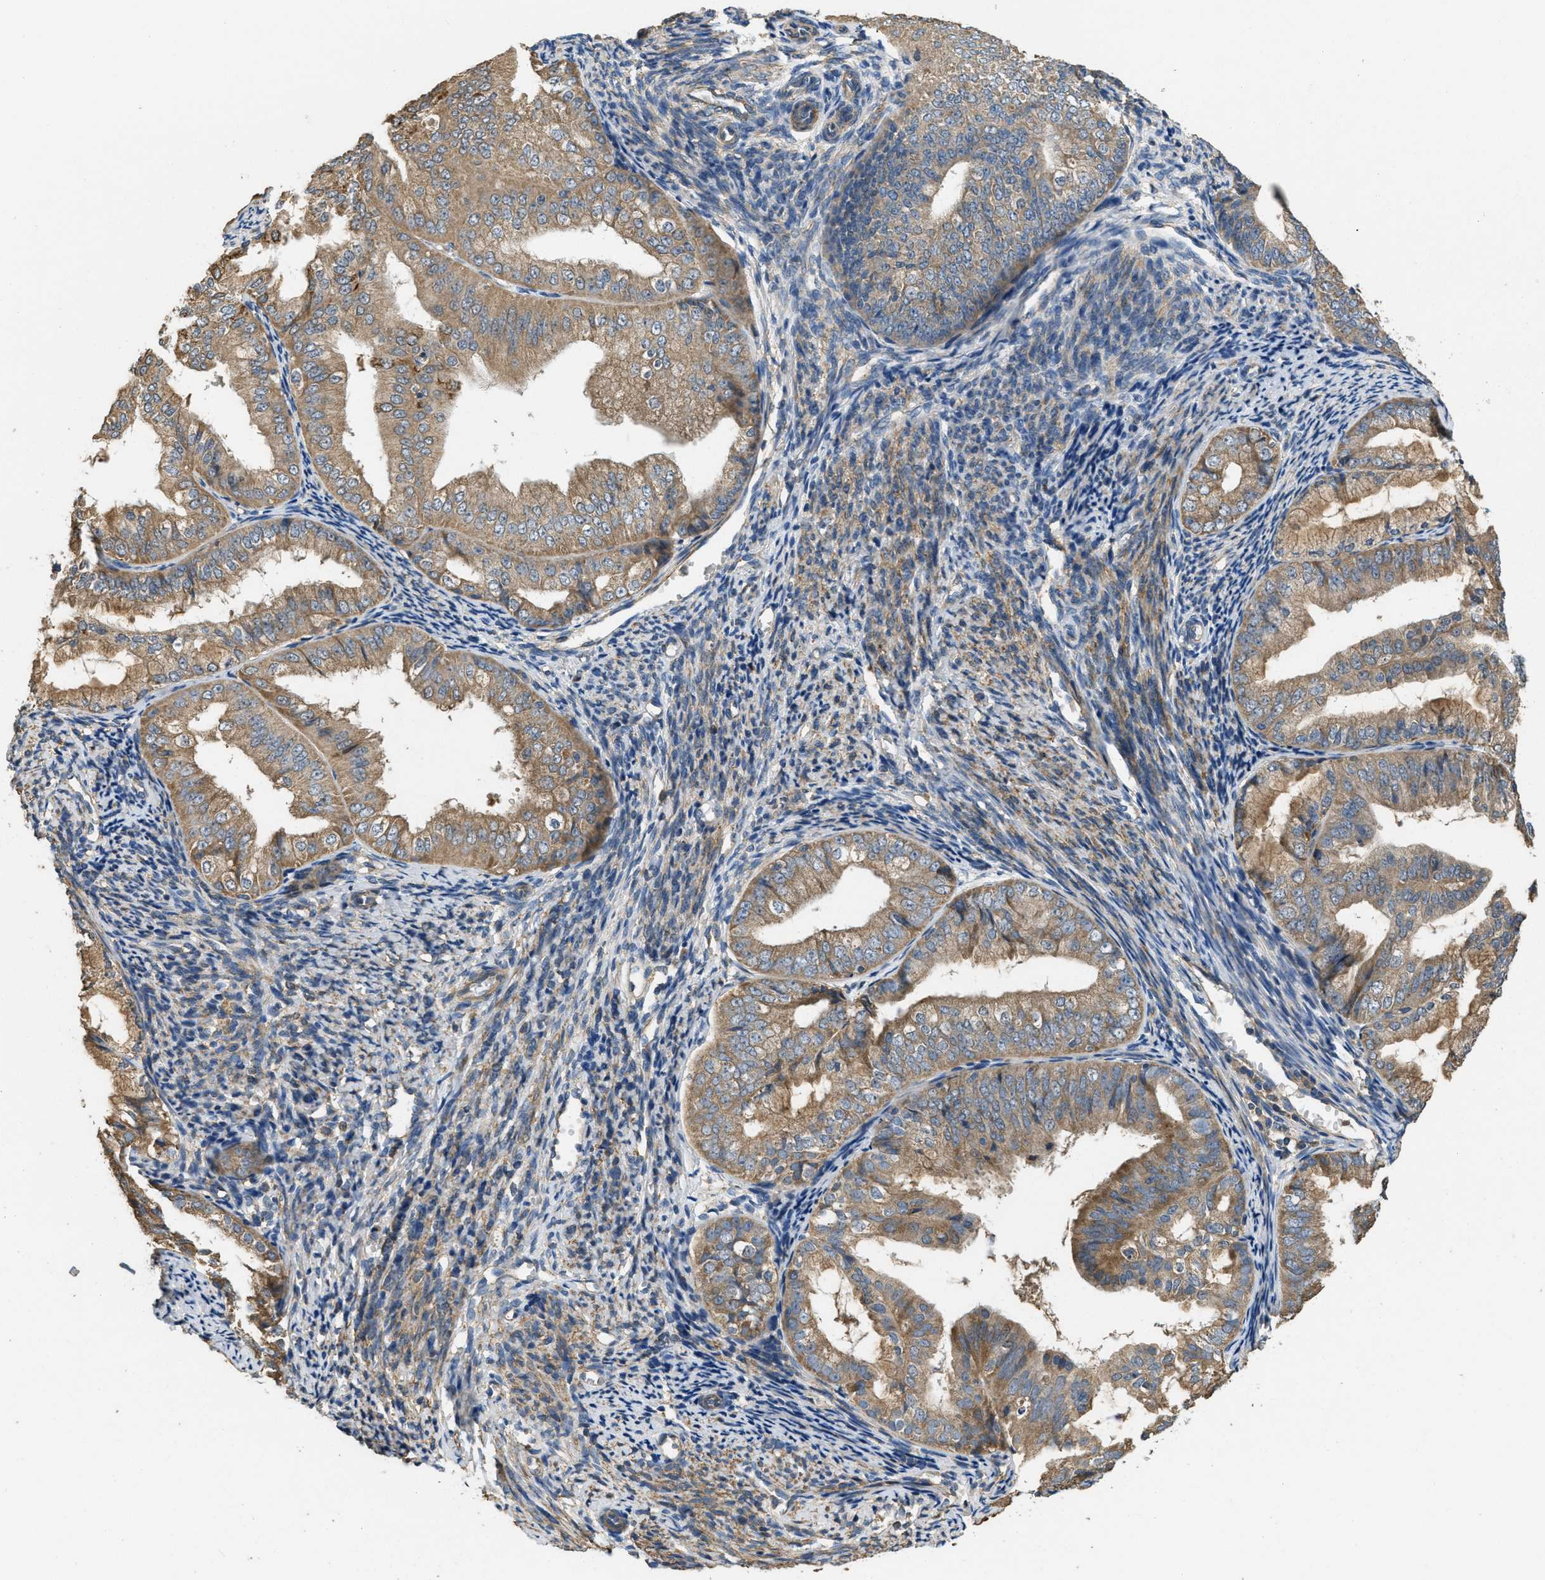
{"staining": {"intensity": "moderate", "quantity": ">75%", "location": "cytoplasmic/membranous"}, "tissue": "endometrial cancer", "cell_type": "Tumor cells", "image_type": "cancer", "snomed": [{"axis": "morphology", "description": "Adenocarcinoma, NOS"}, {"axis": "topography", "description": "Endometrium"}], "caption": "A photomicrograph showing moderate cytoplasmic/membranous positivity in approximately >75% of tumor cells in endometrial cancer, as visualized by brown immunohistochemical staining.", "gene": "THBS2", "patient": {"sex": "female", "age": 63}}